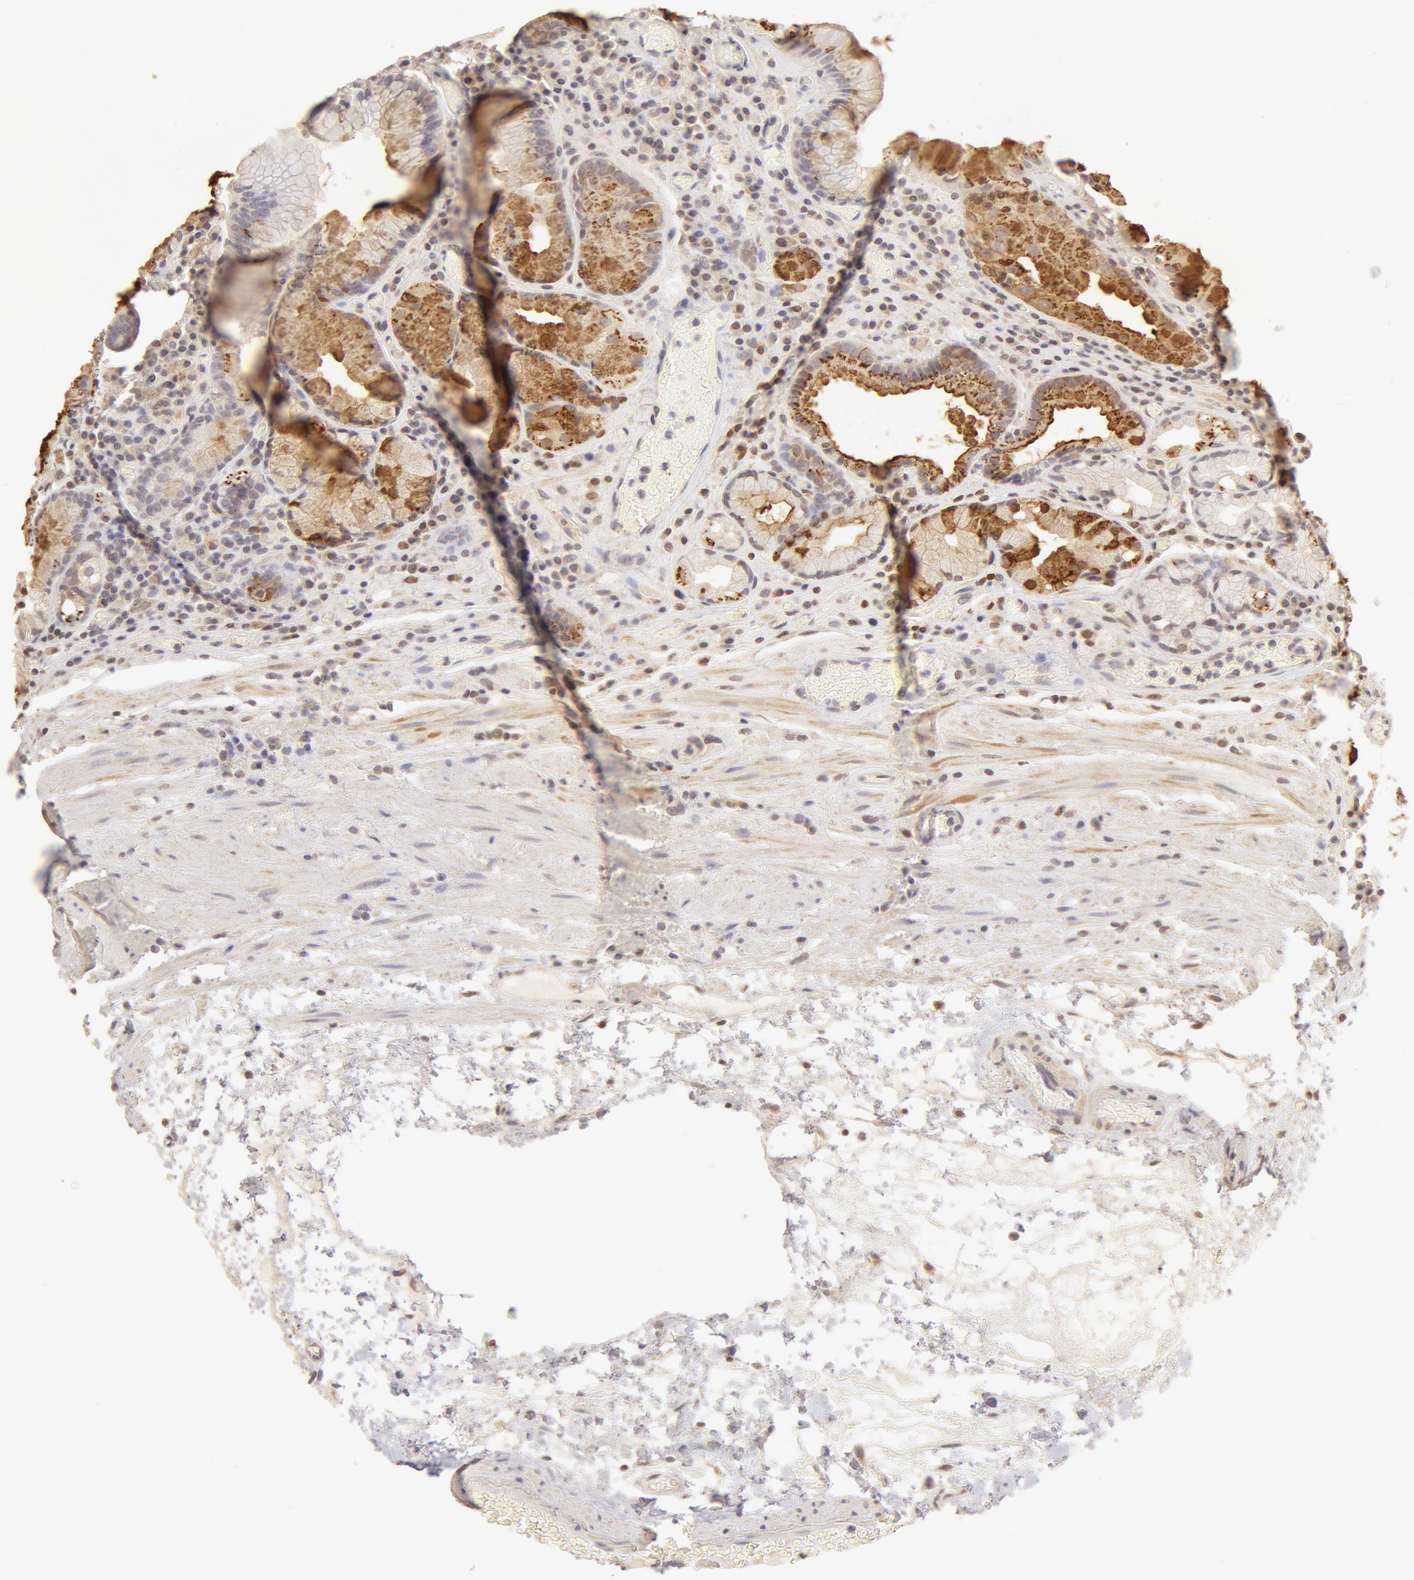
{"staining": {"intensity": "weak", "quantity": "25%-75%", "location": "cytoplasmic/membranous"}, "tissue": "stomach", "cell_type": "Glandular cells", "image_type": "normal", "snomed": [{"axis": "morphology", "description": "Normal tissue, NOS"}, {"axis": "topography", "description": "Stomach, lower"}, {"axis": "topography", "description": "Duodenum"}], "caption": "High-power microscopy captured an immunohistochemistry (IHC) image of benign stomach, revealing weak cytoplasmic/membranous staining in about 25%-75% of glandular cells. The staining was performed using DAB (3,3'-diaminobenzidine), with brown indicating positive protein expression. Nuclei are stained blue with hematoxylin.", "gene": "ADPRH", "patient": {"sex": "male", "age": 84}}